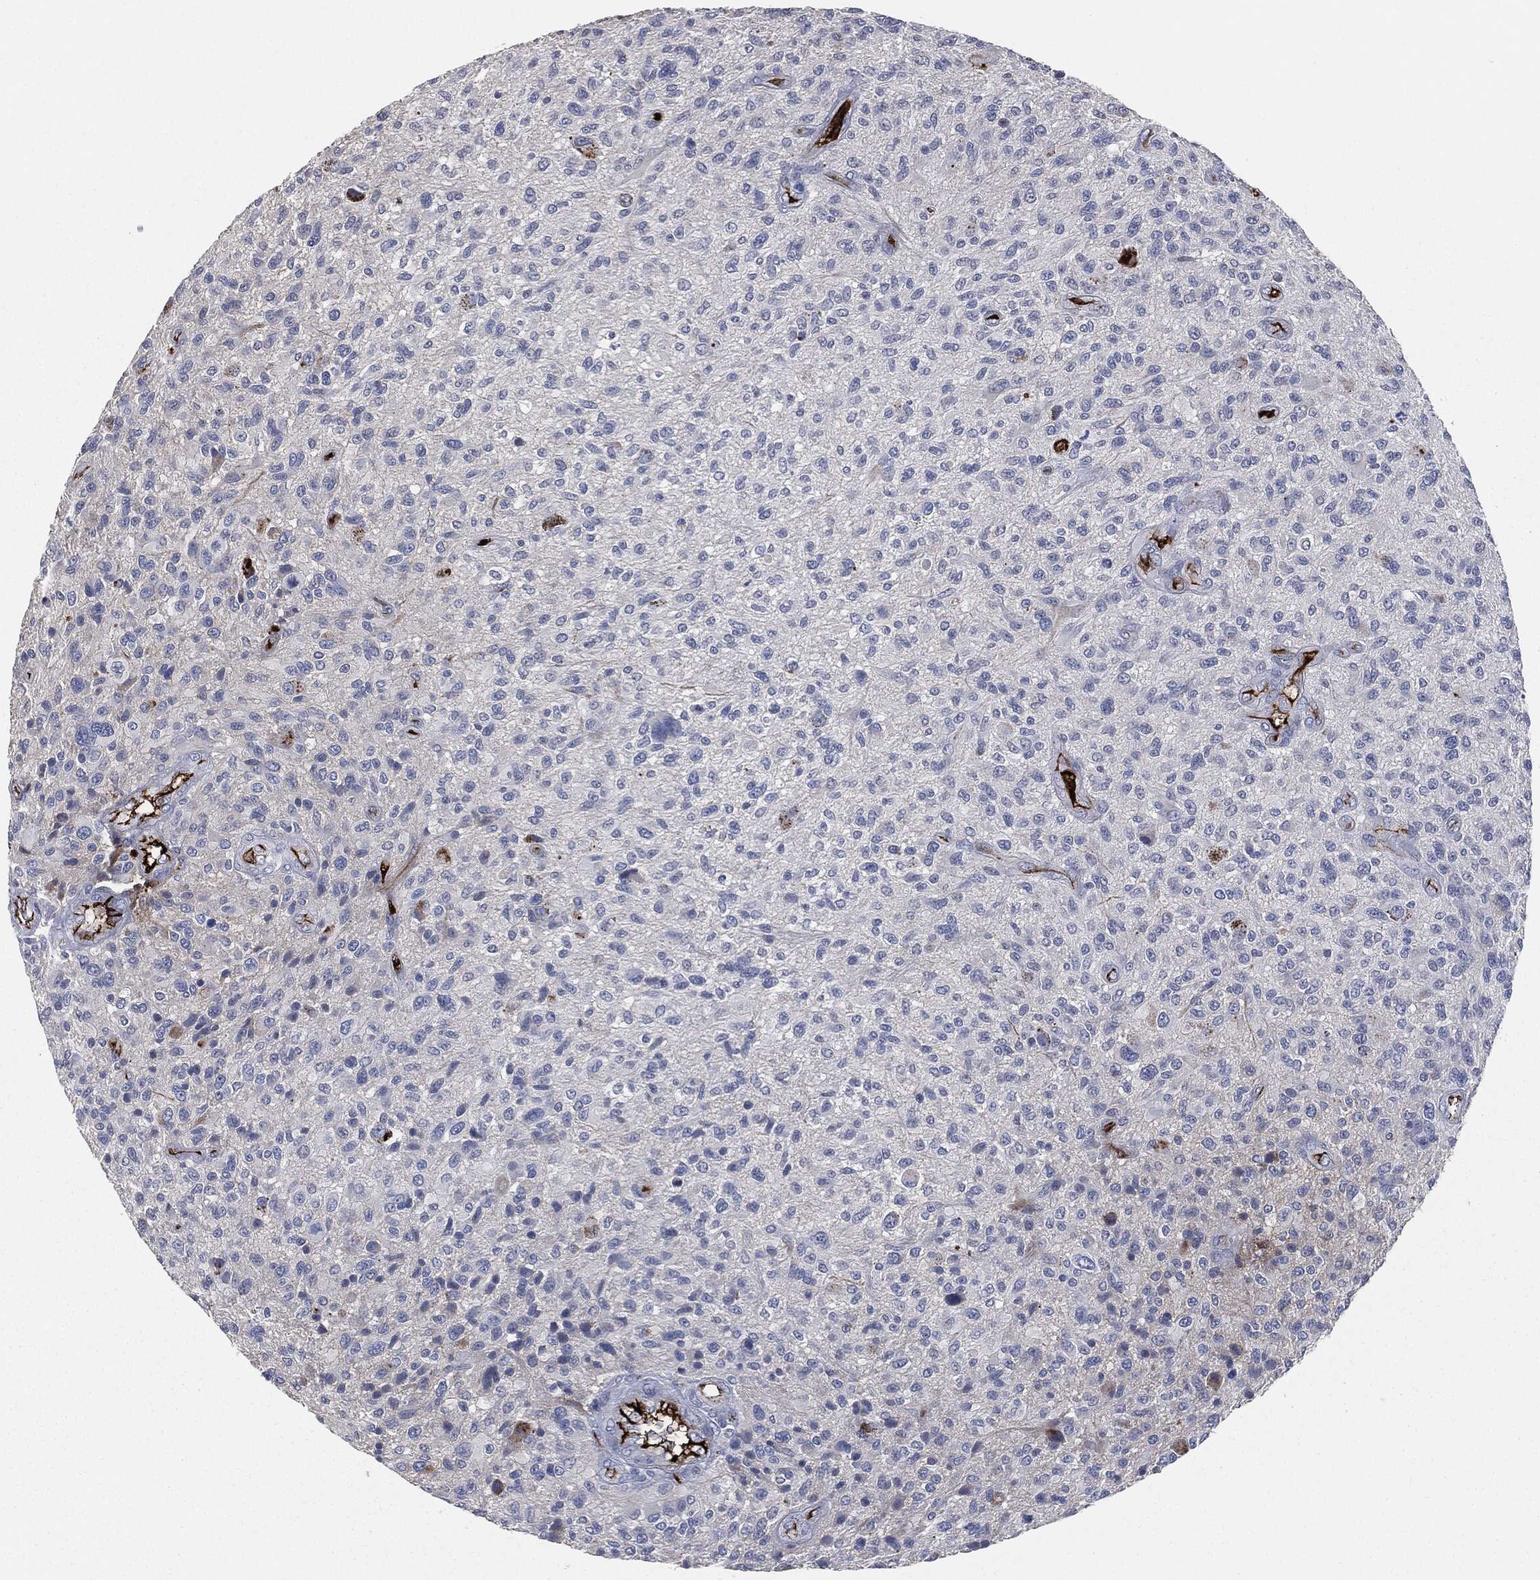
{"staining": {"intensity": "negative", "quantity": "none", "location": "none"}, "tissue": "glioma", "cell_type": "Tumor cells", "image_type": "cancer", "snomed": [{"axis": "morphology", "description": "Glioma, malignant, High grade"}, {"axis": "topography", "description": "Brain"}], "caption": "IHC of malignant high-grade glioma exhibits no positivity in tumor cells.", "gene": "APOB", "patient": {"sex": "male", "age": 47}}